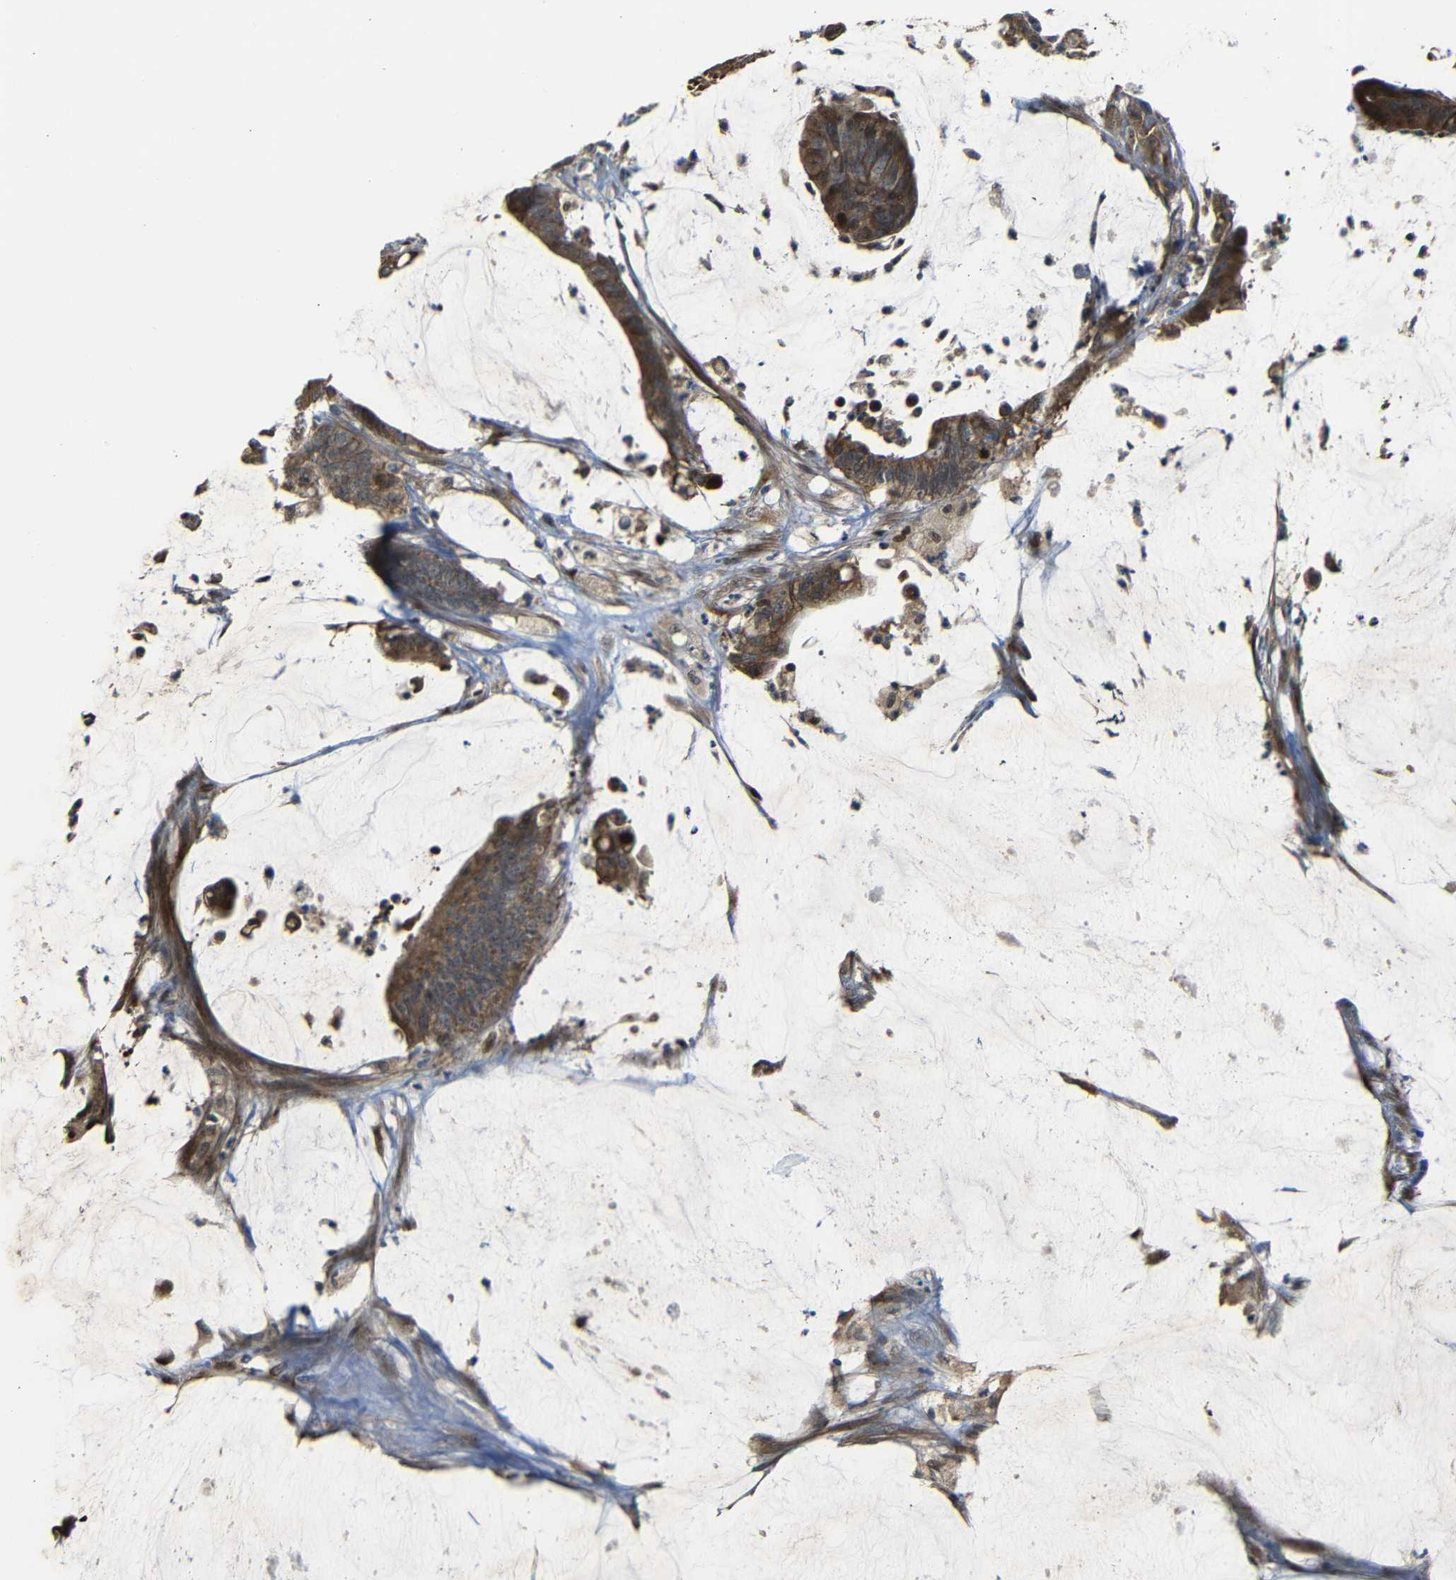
{"staining": {"intensity": "moderate", "quantity": ">75%", "location": "cytoplasmic/membranous"}, "tissue": "colorectal cancer", "cell_type": "Tumor cells", "image_type": "cancer", "snomed": [{"axis": "morphology", "description": "Adenocarcinoma, NOS"}, {"axis": "topography", "description": "Rectum"}], "caption": "Protein staining reveals moderate cytoplasmic/membranous expression in about >75% of tumor cells in colorectal adenocarcinoma. The staining was performed using DAB, with brown indicating positive protein expression. Nuclei are stained blue with hematoxylin.", "gene": "RELL1", "patient": {"sex": "female", "age": 66}}